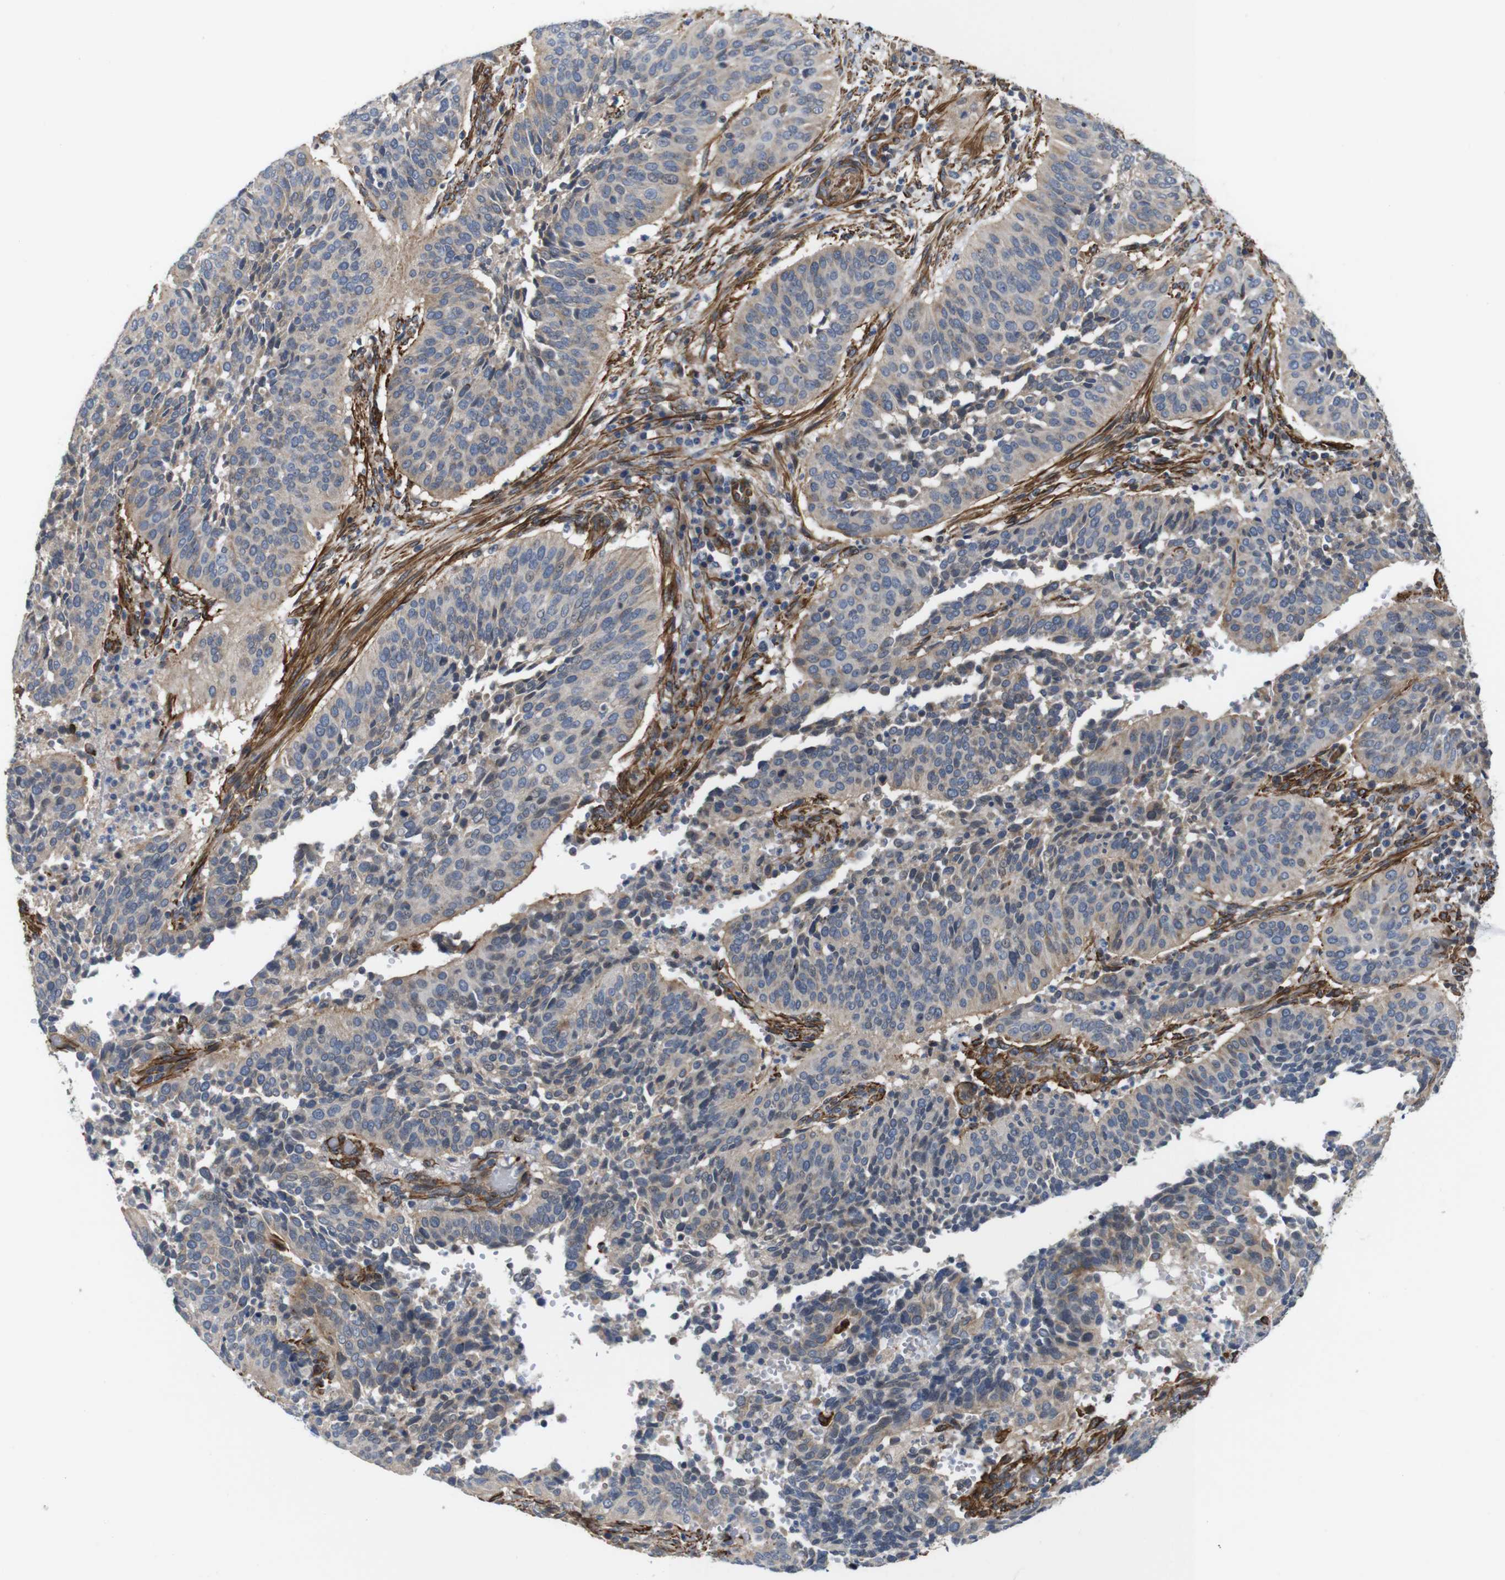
{"staining": {"intensity": "weak", "quantity": ">75%", "location": "cytoplasmic/membranous"}, "tissue": "cervical cancer", "cell_type": "Tumor cells", "image_type": "cancer", "snomed": [{"axis": "morphology", "description": "Normal tissue, NOS"}, {"axis": "morphology", "description": "Squamous cell carcinoma, NOS"}, {"axis": "topography", "description": "Cervix"}], "caption": "This micrograph demonstrates immunohistochemistry staining of human cervical cancer (squamous cell carcinoma), with low weak cytoplasmic/membranous positivity in approximately >75% of tumor cells.", "gene": "GGT7", "patient": {"sex": "female", "age": 39}}